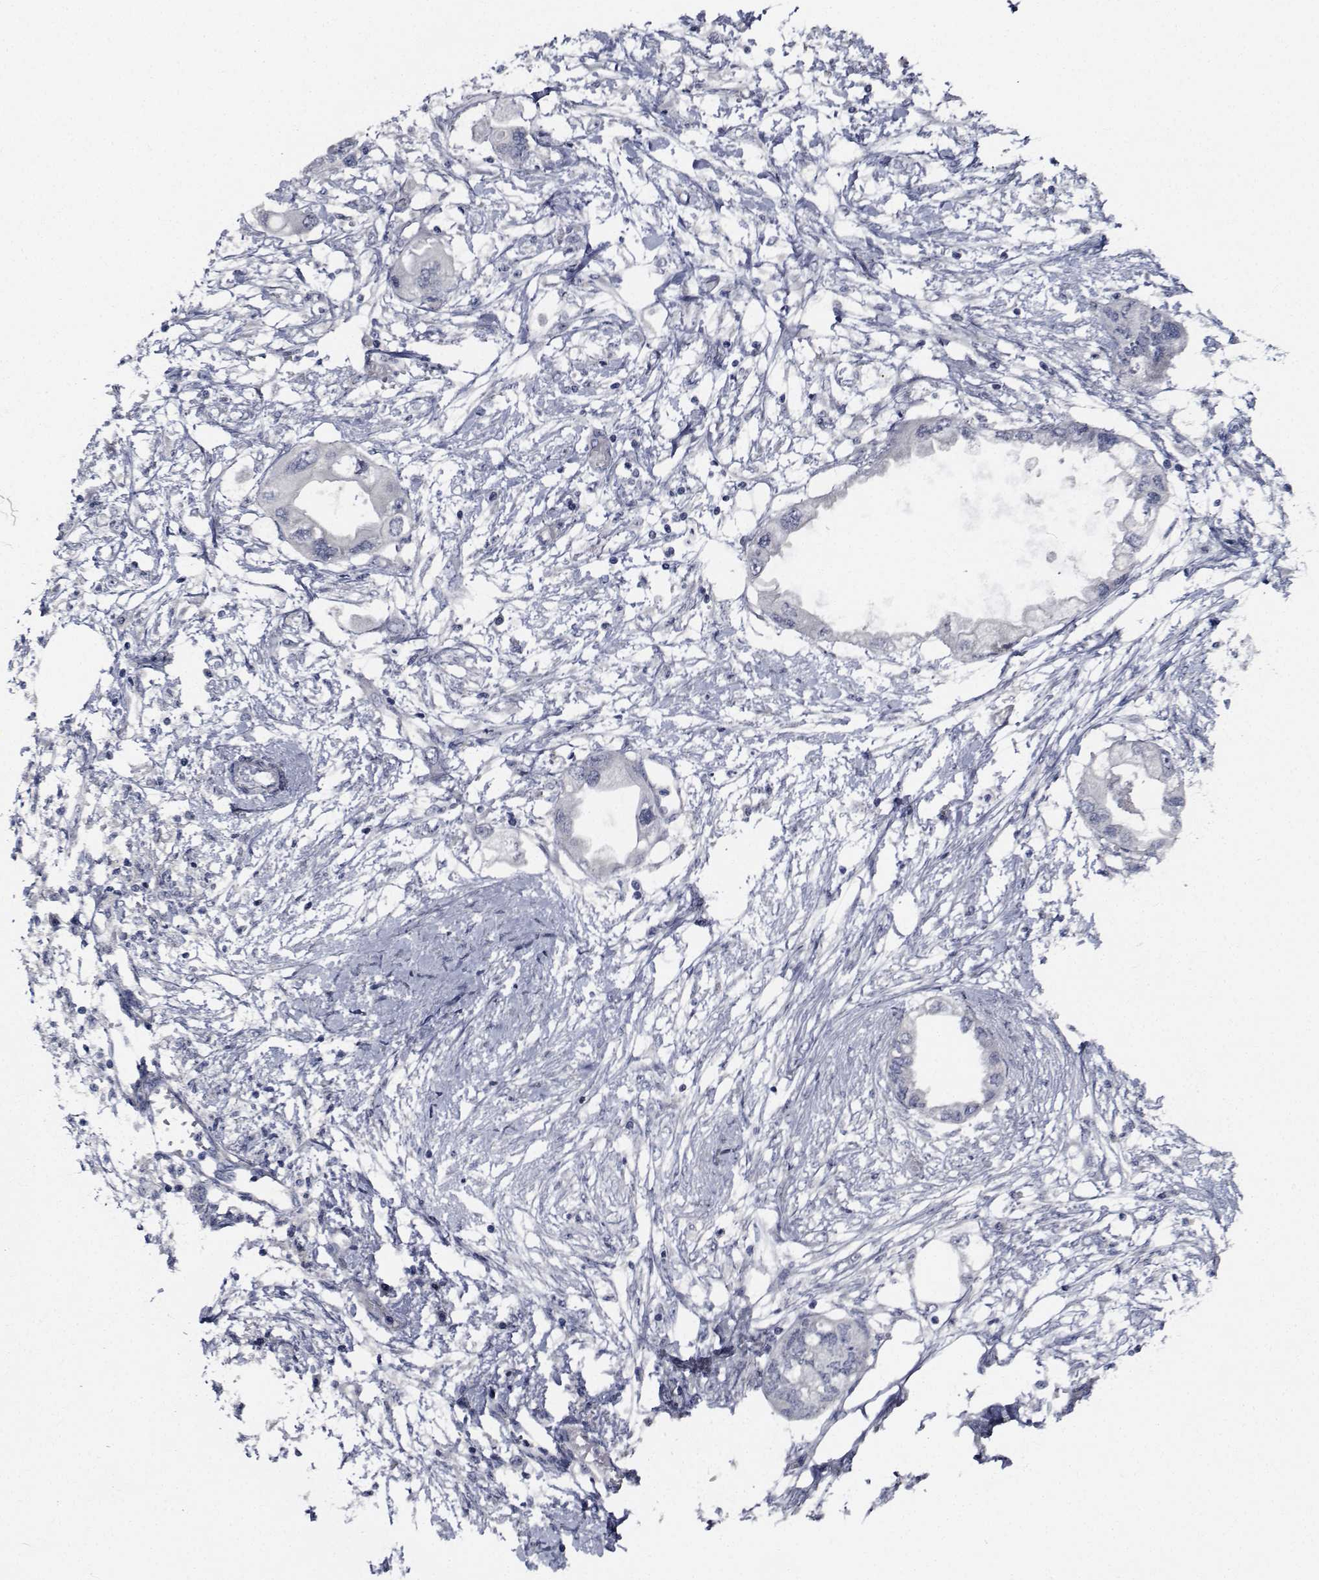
{"staining": {"intensity": "negative", "quantity": "none", "location": "none"}, "tissue": "endometrial cancer", "cell_type": "Tumor cells", "image_type": "cancer", "snomed": [{"axis": "morphology", "description": "Adenocarcinoma, NOS"}, {"axis": "morphology", "description": "Adenocarcinoma, metastatic, NOS"}, {"axis": "topography", "description": "Adipose tissue"}, {"axis": "topography", "description": "Endometrium"}], "caption": "This is an immunohistochemistry micrograph of endometrial adenocarcinoma. There is no staining in tumor cells.", "gene": "NVL", "patient": {"sex": "female", "age": 67}}